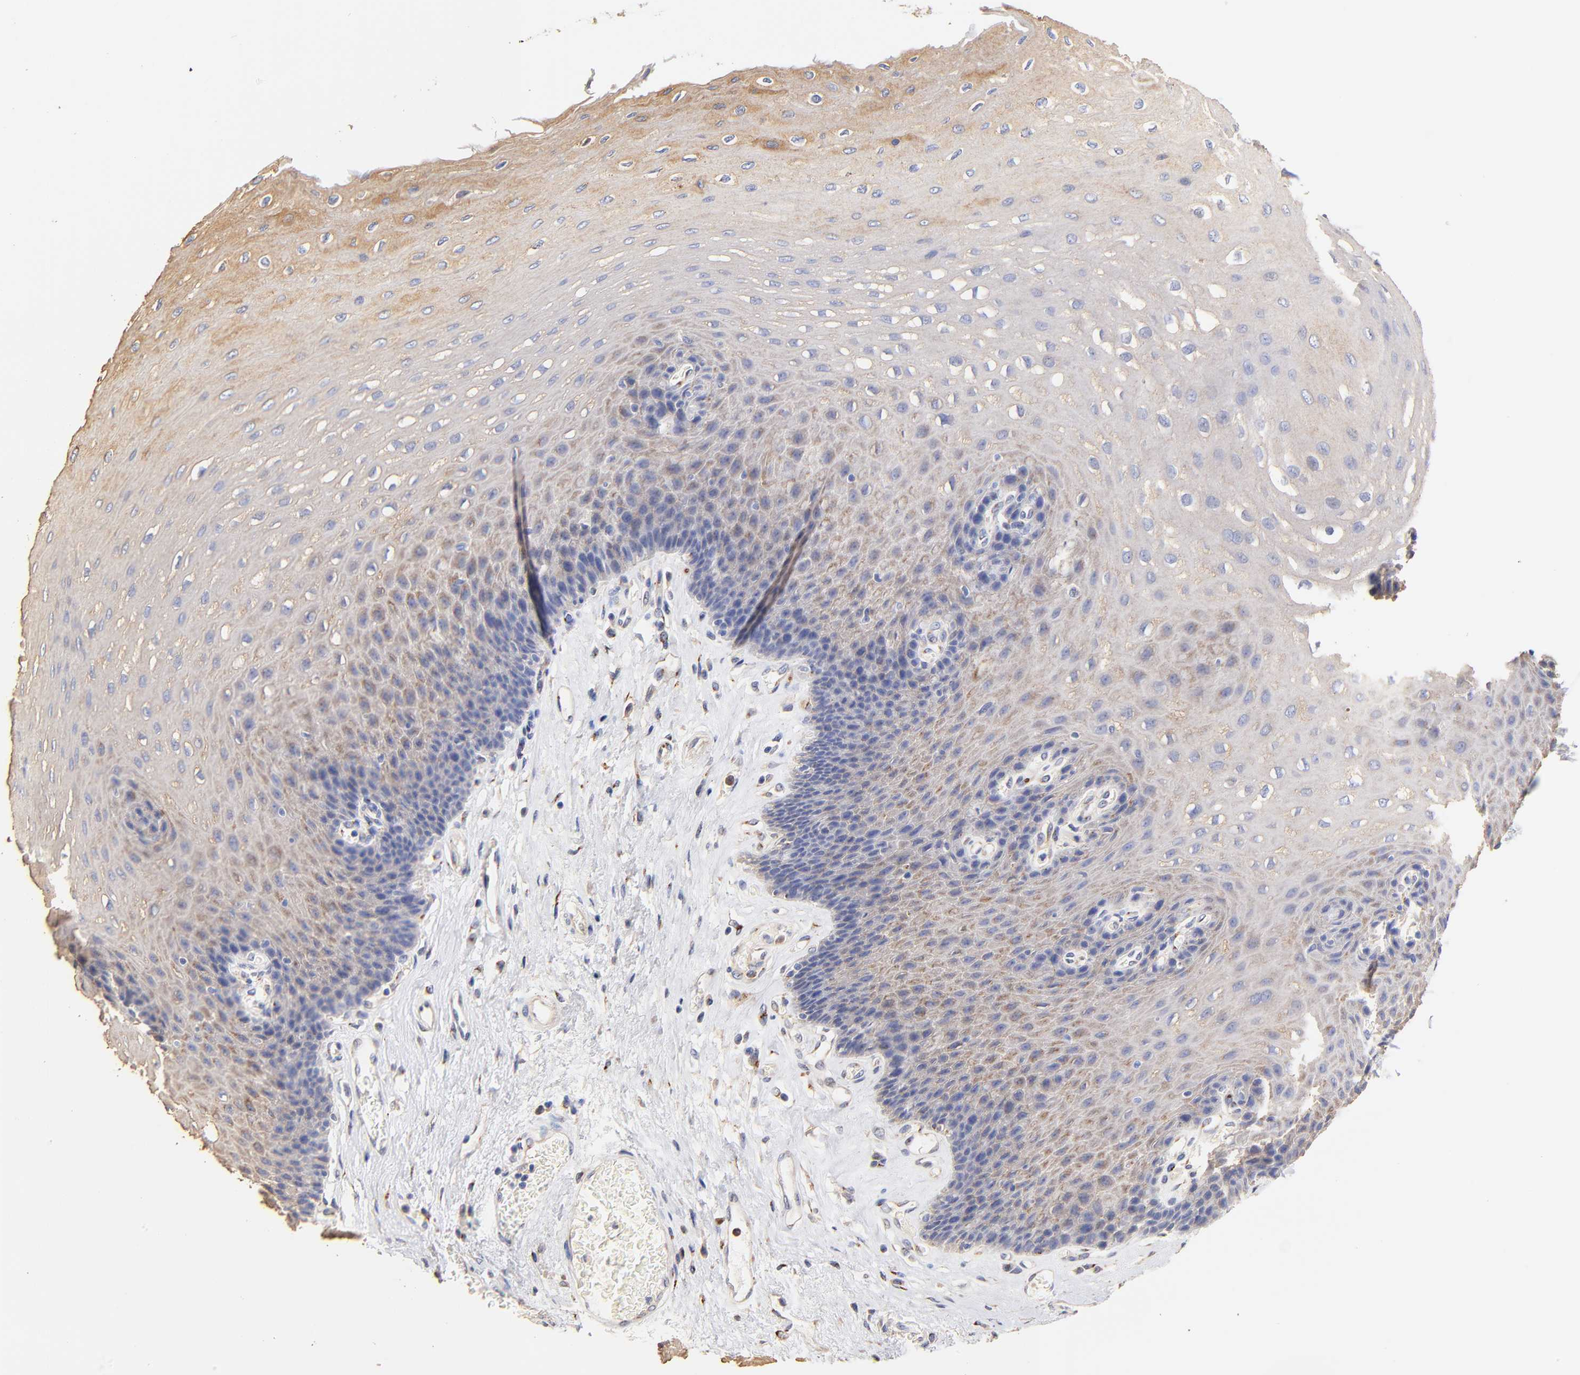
{"staining": {"intensity": "moderate", "quantity": ">75%", "location": "cytoplasmic/membranous"}, "tissue": "esophagus", "cell_type": "Squamous epithelial cells", "image_type": "normal", "snomed": [{"axis": "morphology", "description": "Normal tissue, NOS"}, {"axis": "topography", "description": "Esophagus"}], "caption": "Immunohistochemical staining of unremarkable human esophagus reveals moderate cytoplasmic/membranous protein staining in approximately >75% of squamous epithelial cells. The staining was performed using DAB to visualize the protein expression in brown, while the nuclei were stained in blue with hematoxylin (Magnification: 20x).", "gene": "FMNL3", "patient": {"sex": "female", "age": 72}}